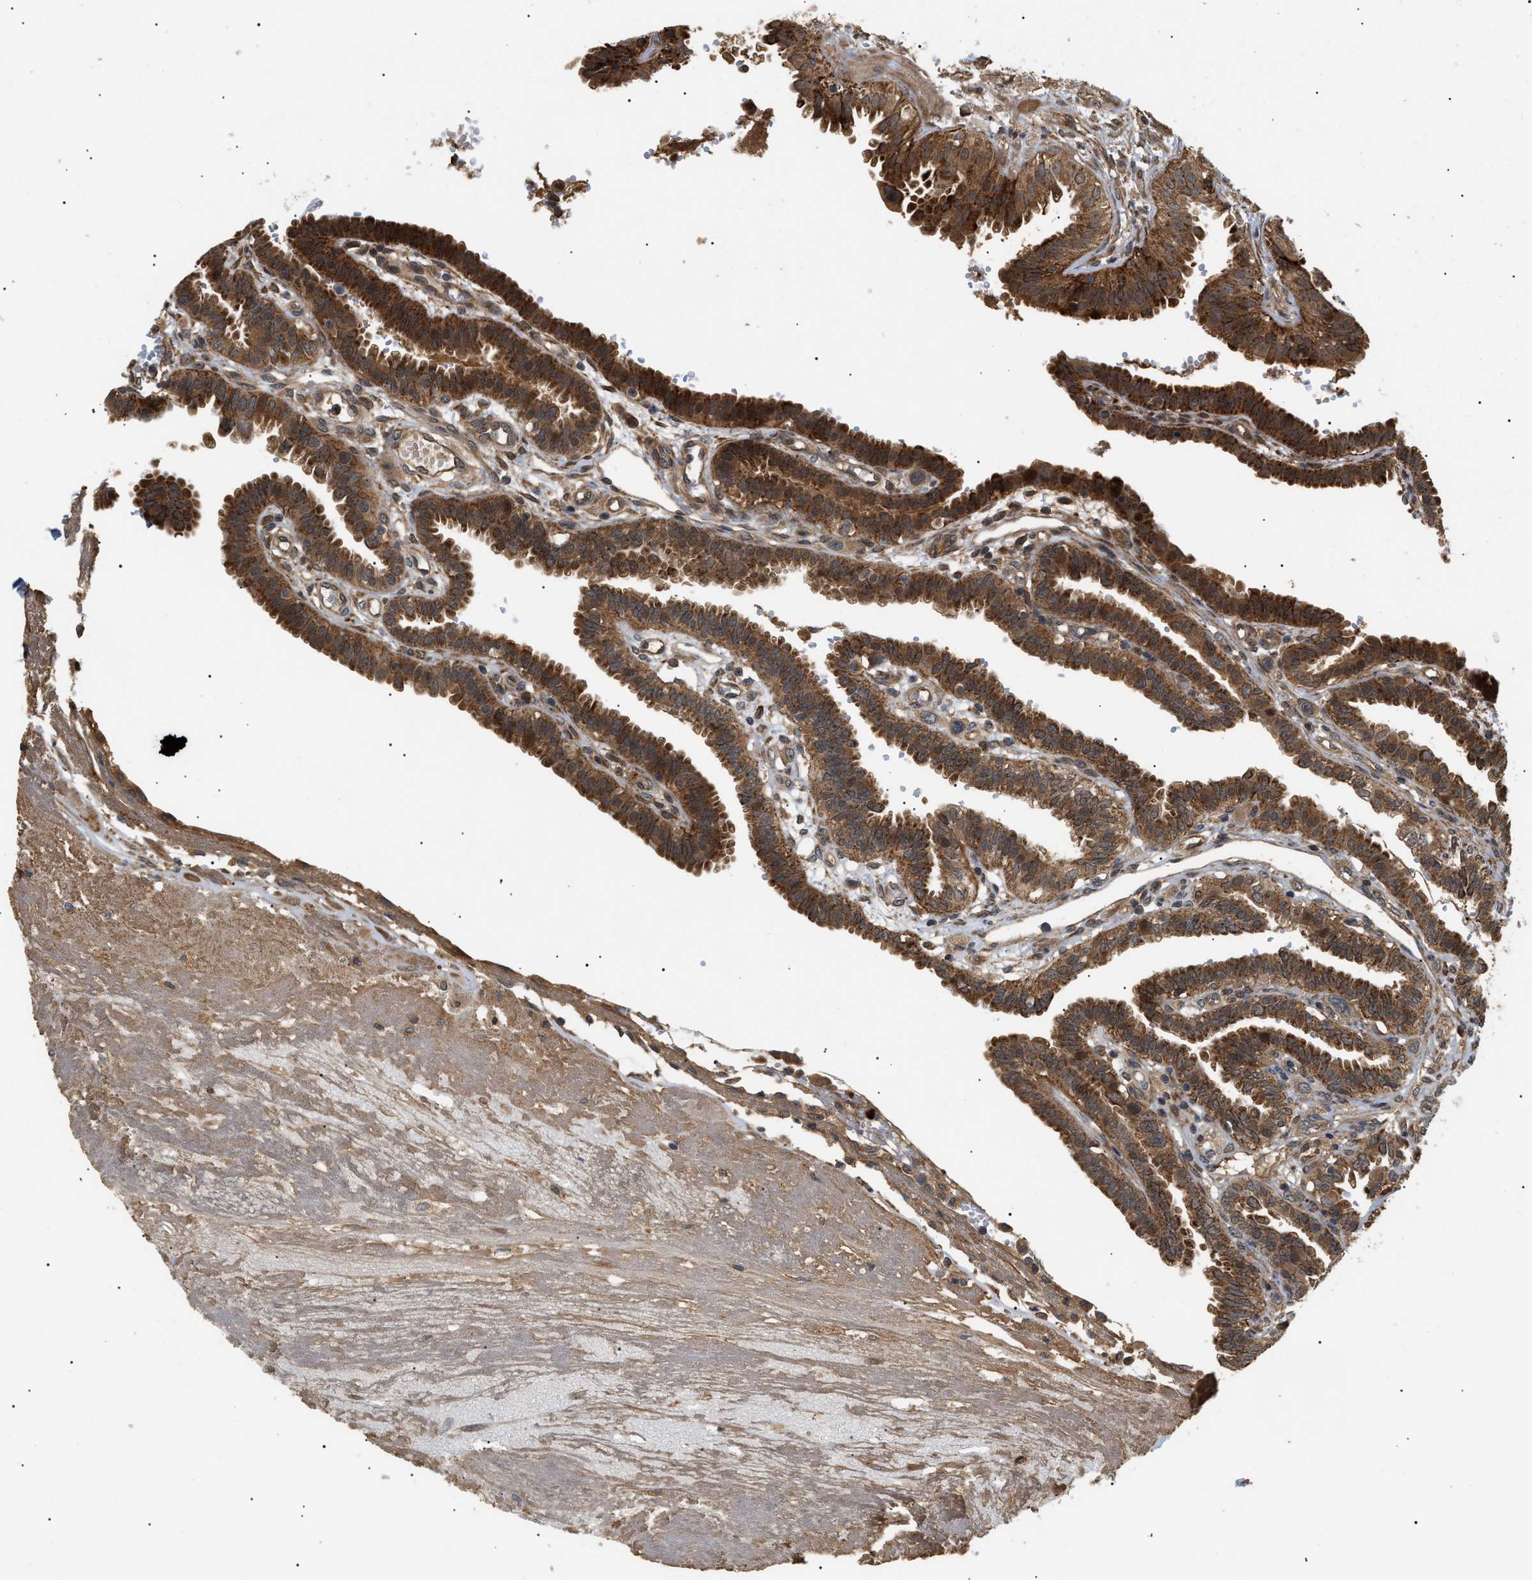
{"staining": {"intensity": "strong", "quantity": ">75%", "location": "cytoplasmic/membranous"}, "tissue": "fallopian tube", "cell_type": "Glandular cells", "image_type": "normal", "snomed": [{"axis": "morphology", "description": "Normal tissue, NOS"}, {"axis": "topography", "description": "Fallopian tube"}, {"axis": "topography", "description": "Placenta"}], "caption": "Immunohistochemistry (IHC) histopathology image of unremarkable human fallopian tube stained for a protein (brown), which shows high levels of strong cytoplasmic/membranous positivity in about >75% of glandular cells.", "gene": "ASTL", "patient": {"sex": "female", "age": 34}}